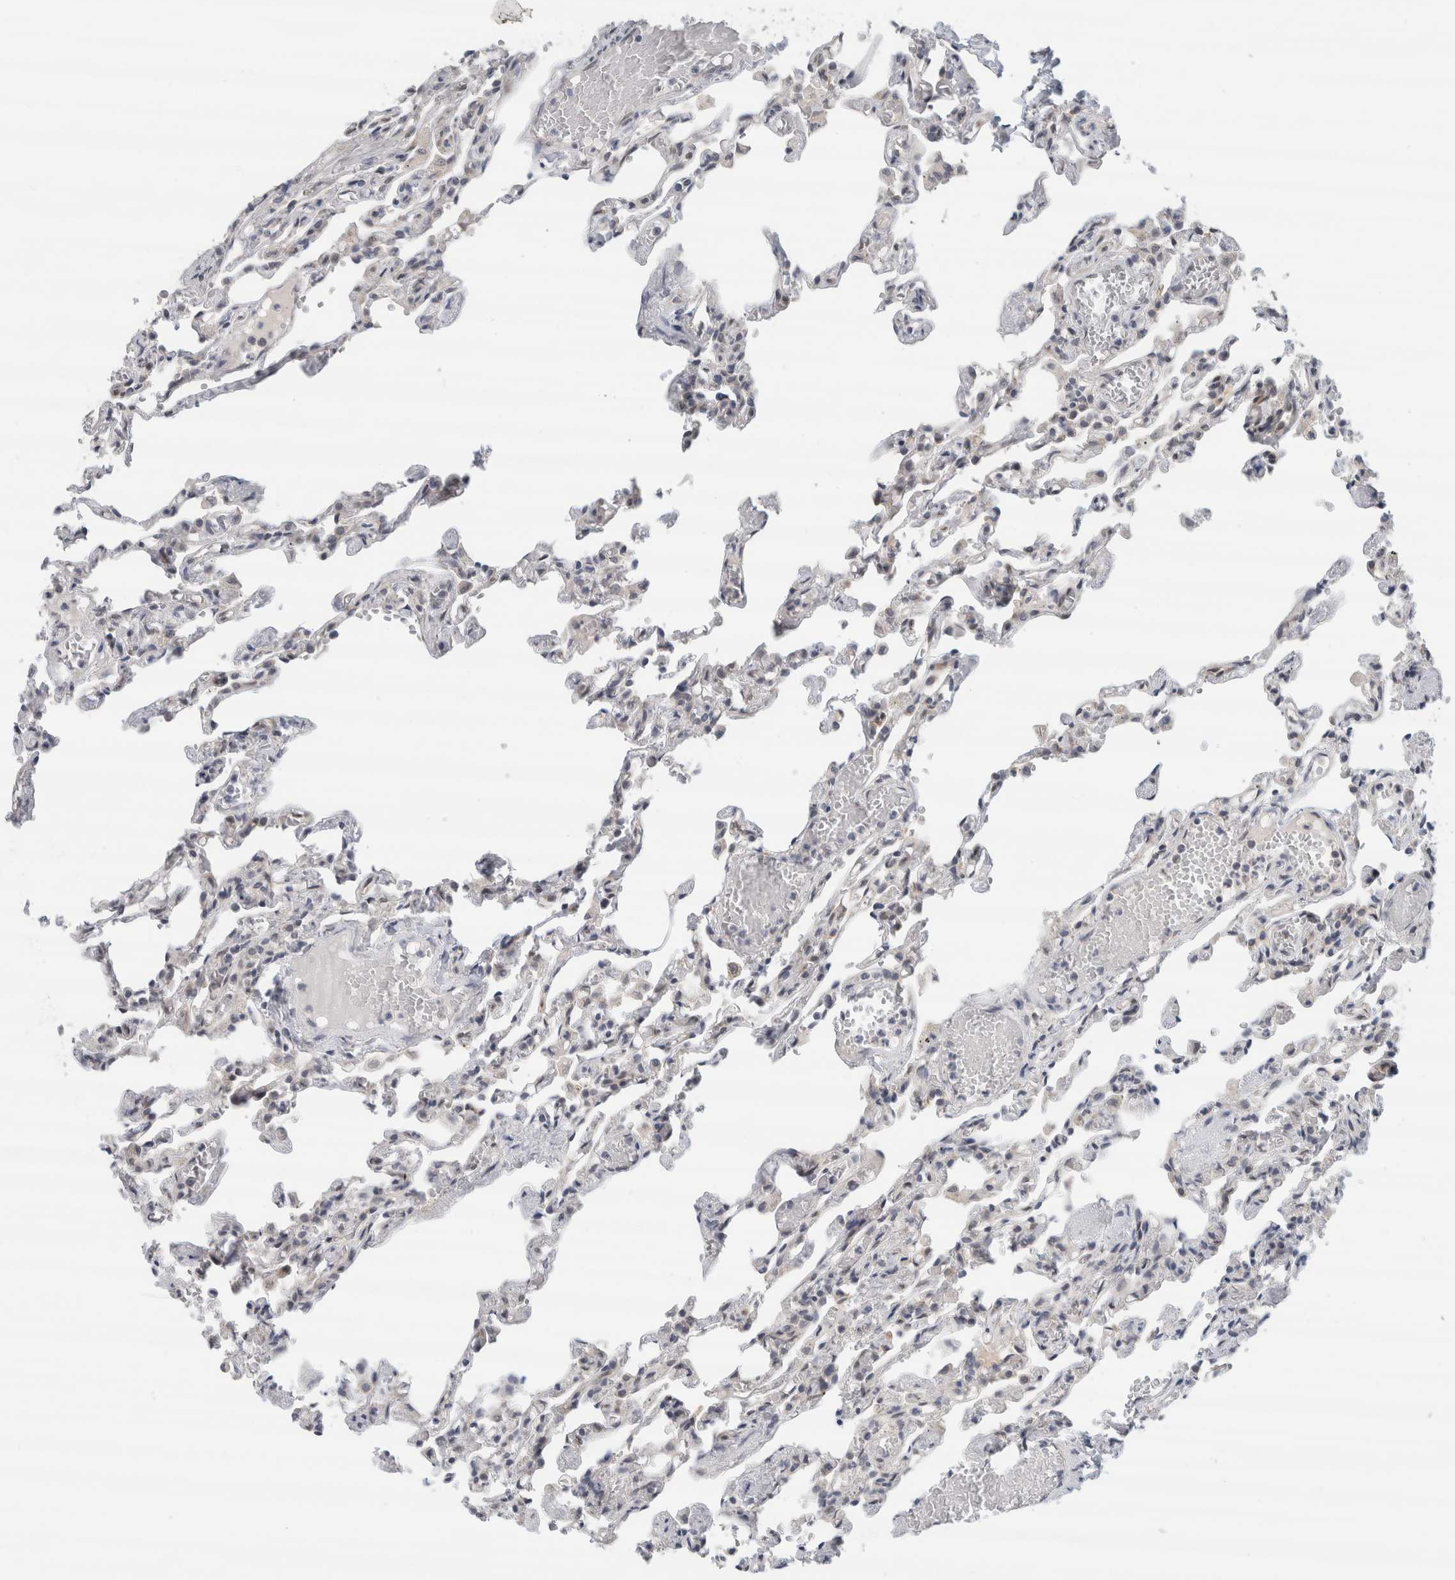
{"staining": {"intensity": "weak", "quantity": "<25%", "location": "cytoplasmic/membranous"}, "tissue": "lung", "cell_type": "Alveolar cells", "image_type": "normal", "snomed": [{"axis": "morphology", "description": "Normal tissue, NOS"}, {"axis": "topography", "description": "Lung"}], "caption": "The micrograph reveals no significant positivity in alveolar cells of lung.", "gene": "EIF4G3", "patient": {"sex": "male", "age": 21}}